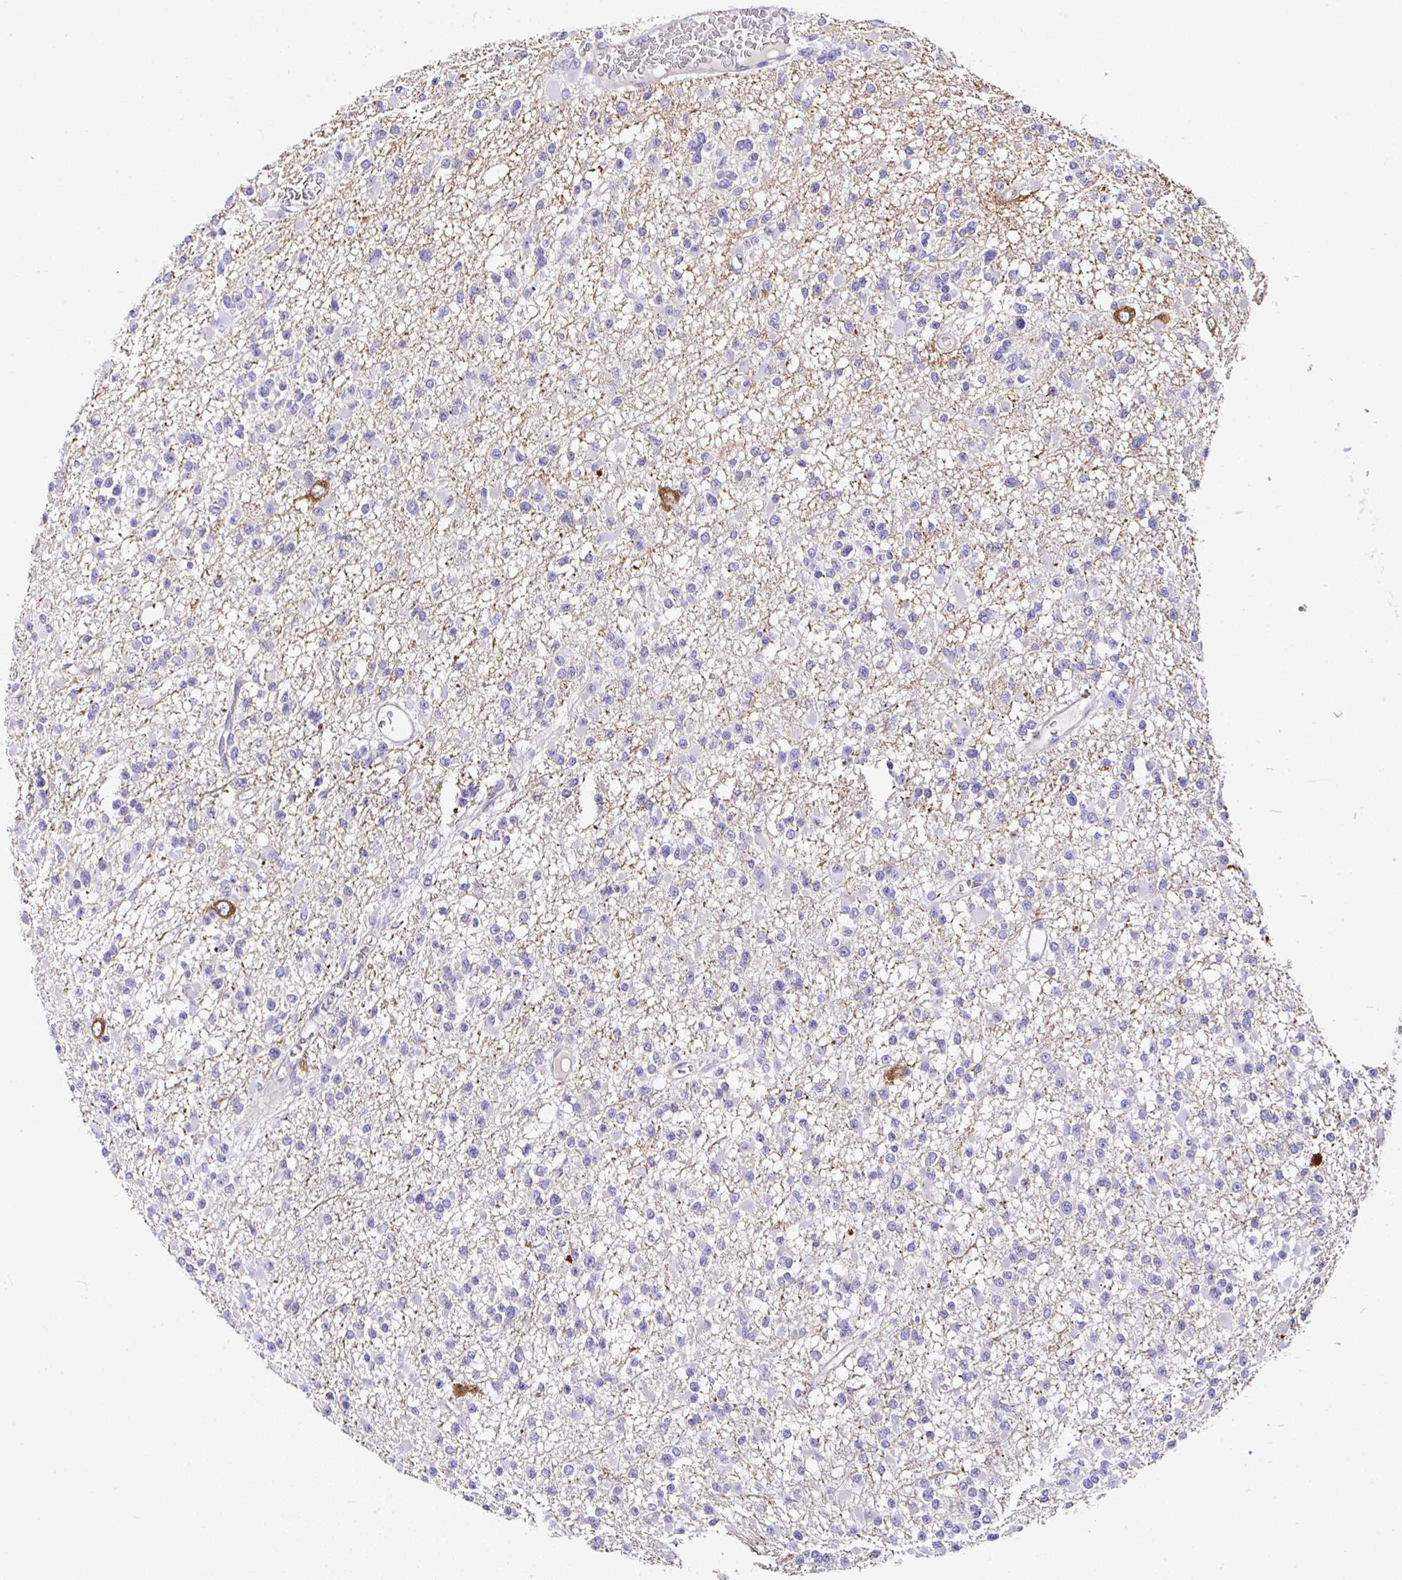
{"staining": {"intensity": "negative", "quantity": "none", "location": "none"}, "tissue": "glioma", "cell_type": "Tumor cells", "image_type": "cancer", "snomed": [{"axis": "morphology", "description": "Glioma, malignant, Low grade"}, {"axis": "topography", "description": "Brain"}], "caption": "The photomicrograph shows no significant expression in tumor cells of low-grade glioma (malignant).", "gene": "PPFIA4", "patient": {"sex": "female", "age": 22}}